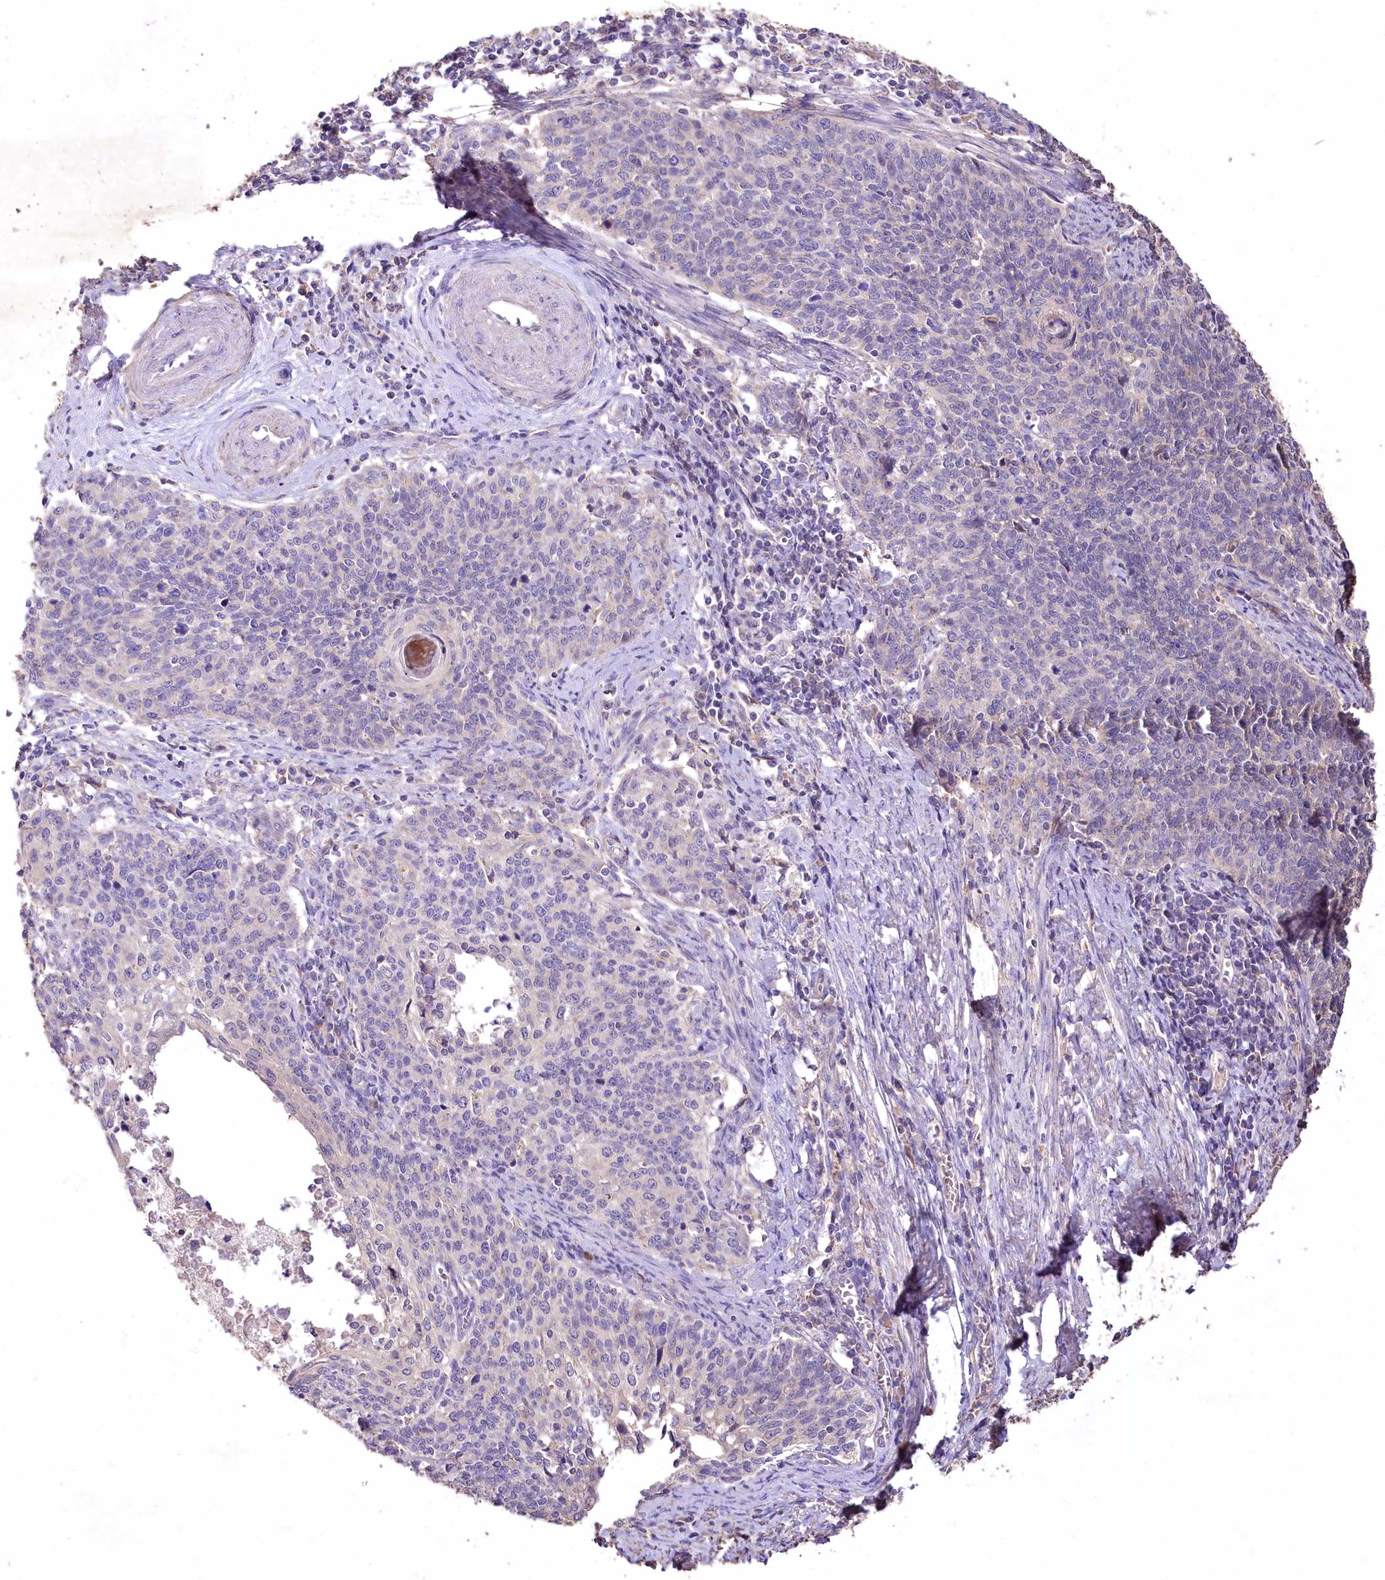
{"staining": {"intensity": "negative", "quantity": "none", "location": "none"}, "tissue": "cervical cancer", "cell_type": "Tumor cells", "image_type": "cancer", "snomed": [{"axis": "morphology", "description": "Squamous cell carcinoma, NOS"}, {"axis": "topography", "description": "Cervix"}], "caption": "A high-resolution photomicrograph shows immunohistochemistry (IHC) staining of cervical squamous cell carcinoma, which exhibits no significant expression in tumor cells. The staining was performed using DAB (3,3'-diaminobenzidine) to visualize the protein expression in brown, while the nuclei were stained in blue with hematoxylin (Magnification: 20x).", "gene": "PCYOX1L", "patient": {"sex": "female", "age": 39}}